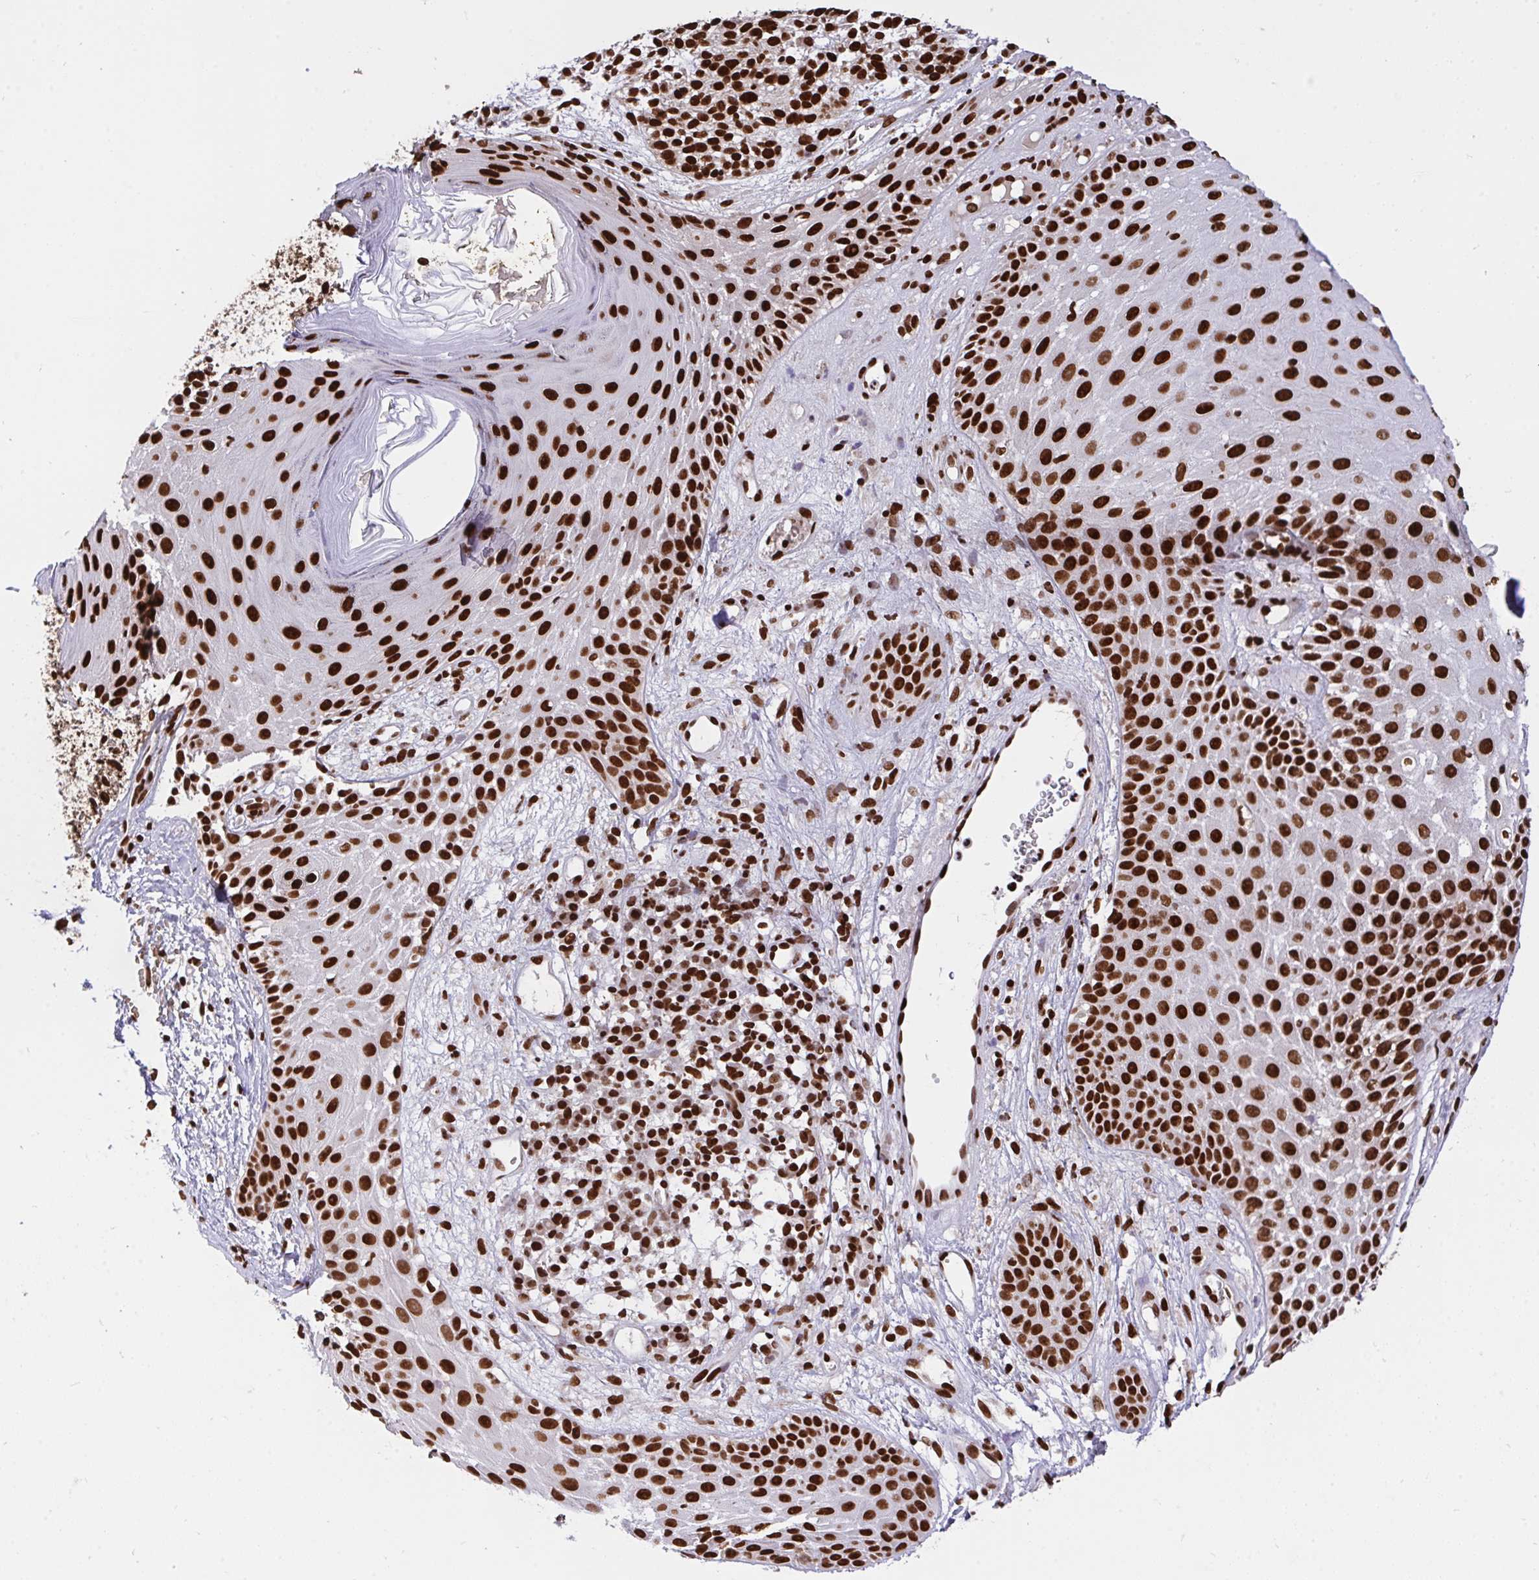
{"staining": {"intensity": "strong", "quantity": ">75%", "location": "nuclear"}, "tissue": "skin cancer", "cell_type": "Tumor cells", "image_type": "cancer", "snomed": [{"axis": "morphology", "description": "Basal cell carcinoma"}, {"axis": "topography", "description": "Skin"}, {"axis": "topography", "description": "Skin of scalp"}], "caption": "This histopathology image demonstrates skin cancer stained with immunohistochemistry to label a protein in brown. The nuclear of tumor cells show strong positivity for the protein. Nuclei are counter-stained blue.", "gene": "HNRNPL", "patient": {"sex": "female", "age": 45}}